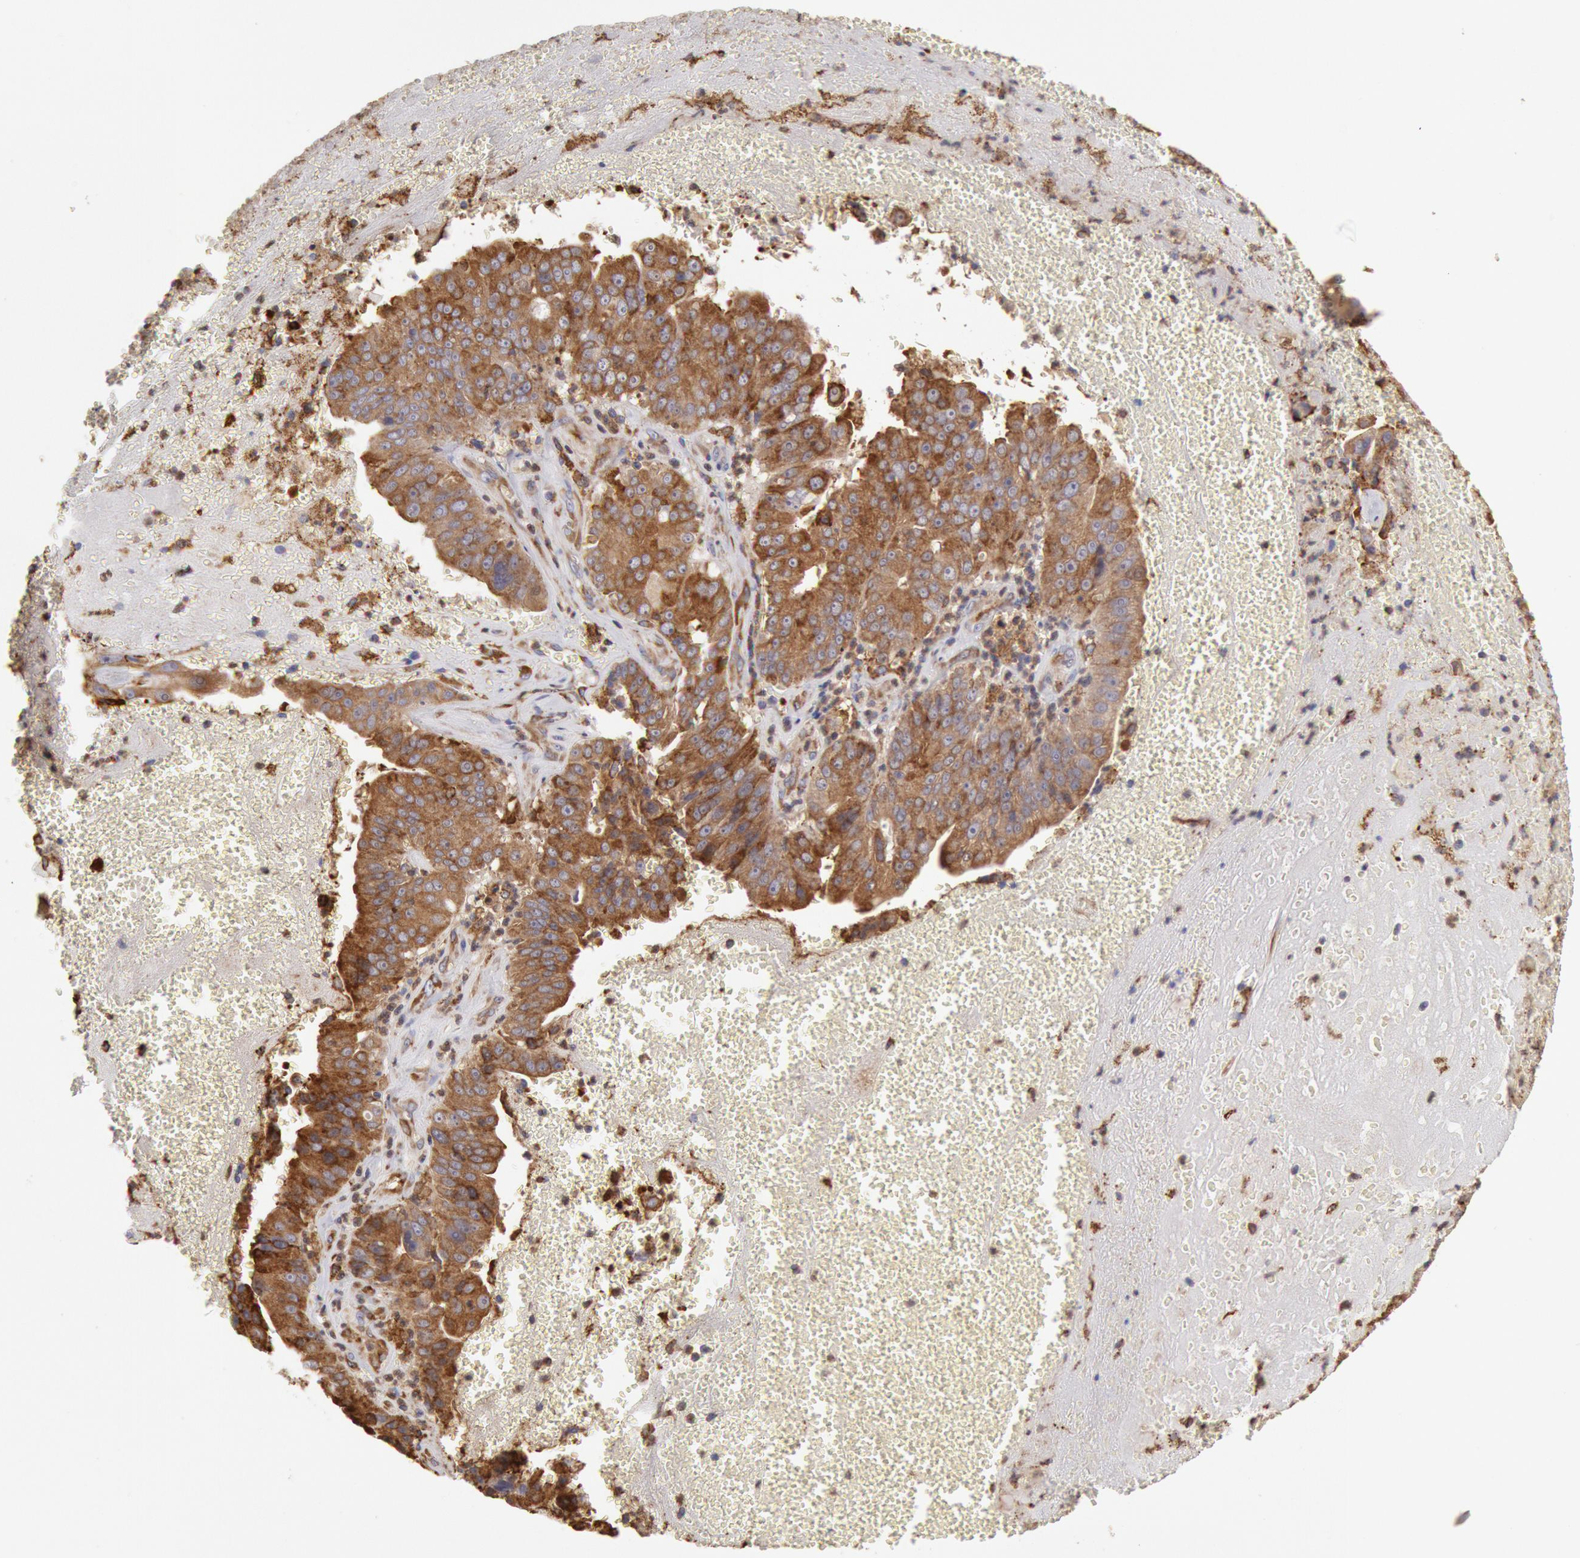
{"staining": {"intensity": "moderate", "quantity": ">75%", "location": "cytoplasmic/membranous"}, "tissue": "liver cancer", "cell_type": "Tumor cells", "image_type": "cancer", "snomed": [{"axis": "morphology", "description": "Cholangiocarcinoma"}, {"axis": "topography", "description": "Liver"}], "caption": "This image reveals IHC staining of liver cancer (cholangiocarcinoma), with medium moderate cytoplasmic/membranous staining in approximately >75% of tumor cells.", "gene": "ERP44", "patient": {"sex": "female", "age": 79}}